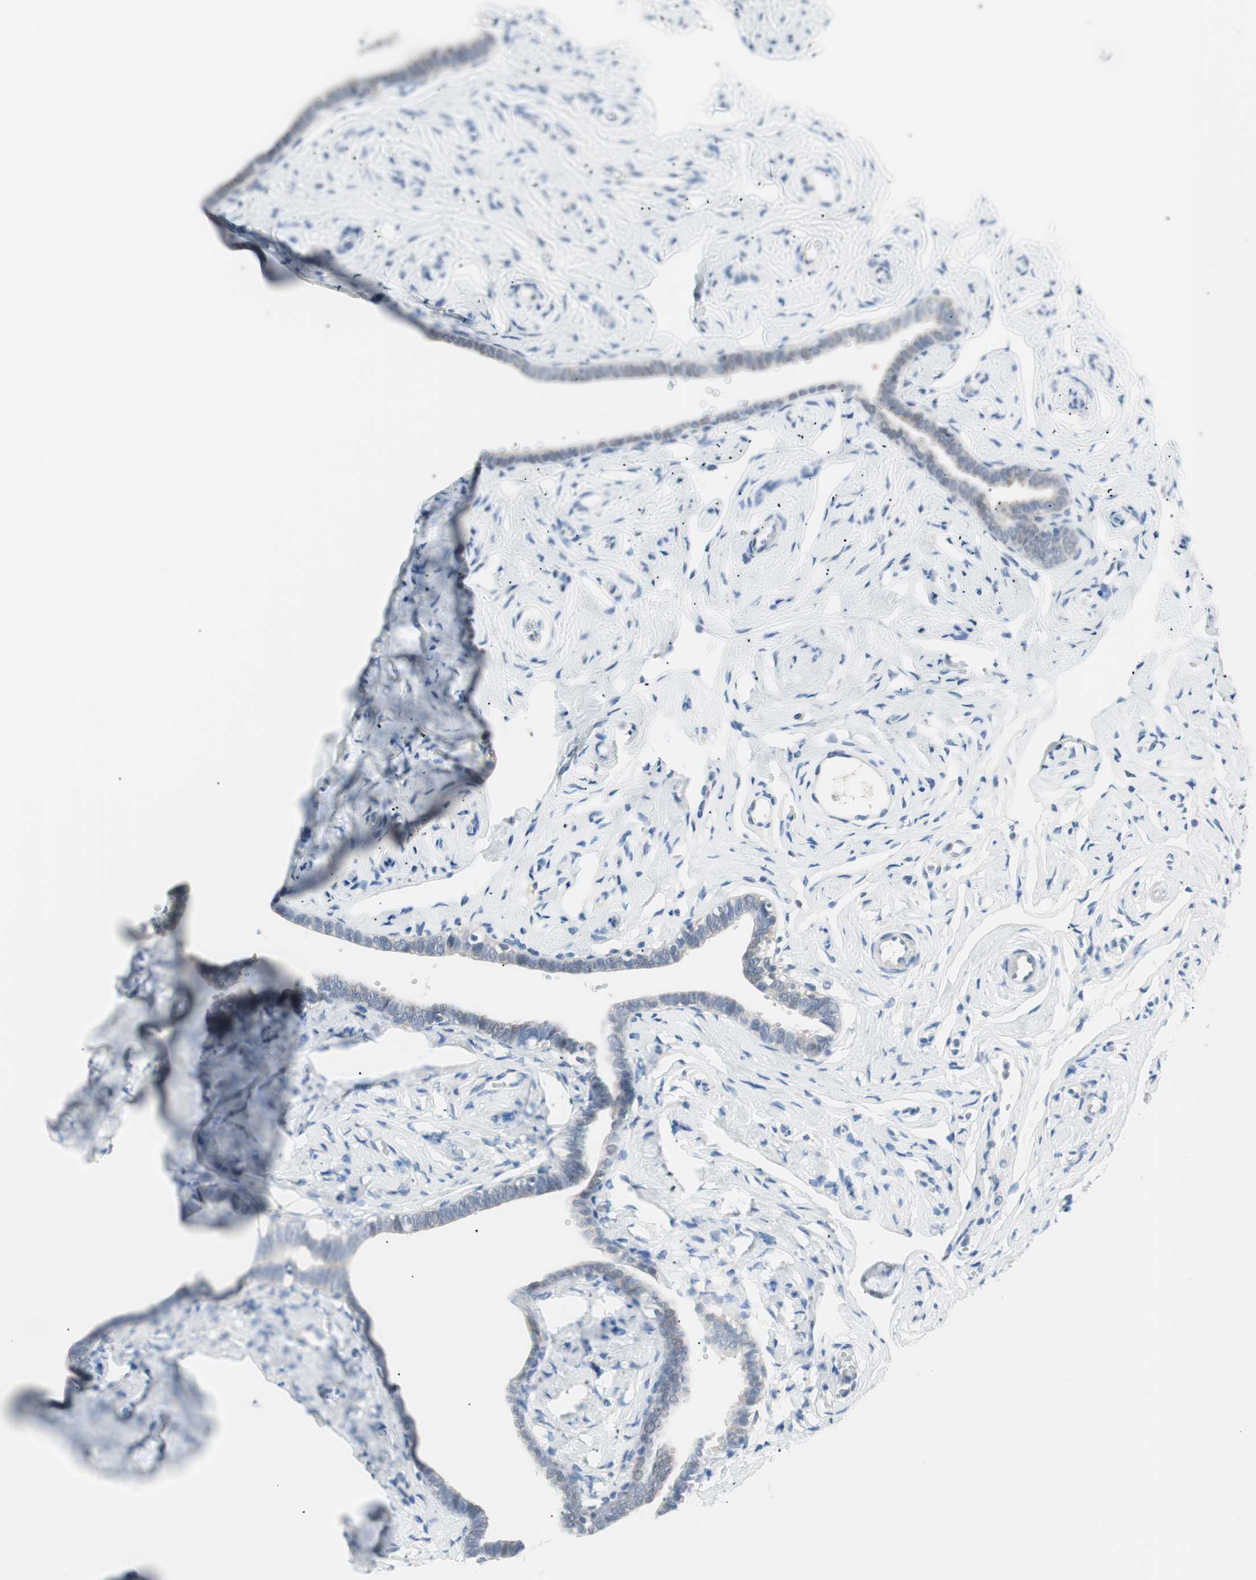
{"staining": {"intensity": "weak", "quantity": "25%-75%", "location": "cytoplasmic/membranous"}, "tissue": "fallopian tube", "cell_type": "Glandular cells", "image_type": "normal", "snomed": [{"axis": "morphology", "description": "Normal tissue, NOS"}, {"axis": "topography", "description": "Fallopian tube"}], "caption": "This image demonstrates normal fallopian tube stained with immunohistochemistry to label a protein in brown. The cytoplasmic/membranous of glandular cells show weak positivity for the protein. Nuclei are counter-stained blue.", "gene": "VIL1", "patient": {"sex": "female", "age": 71}}